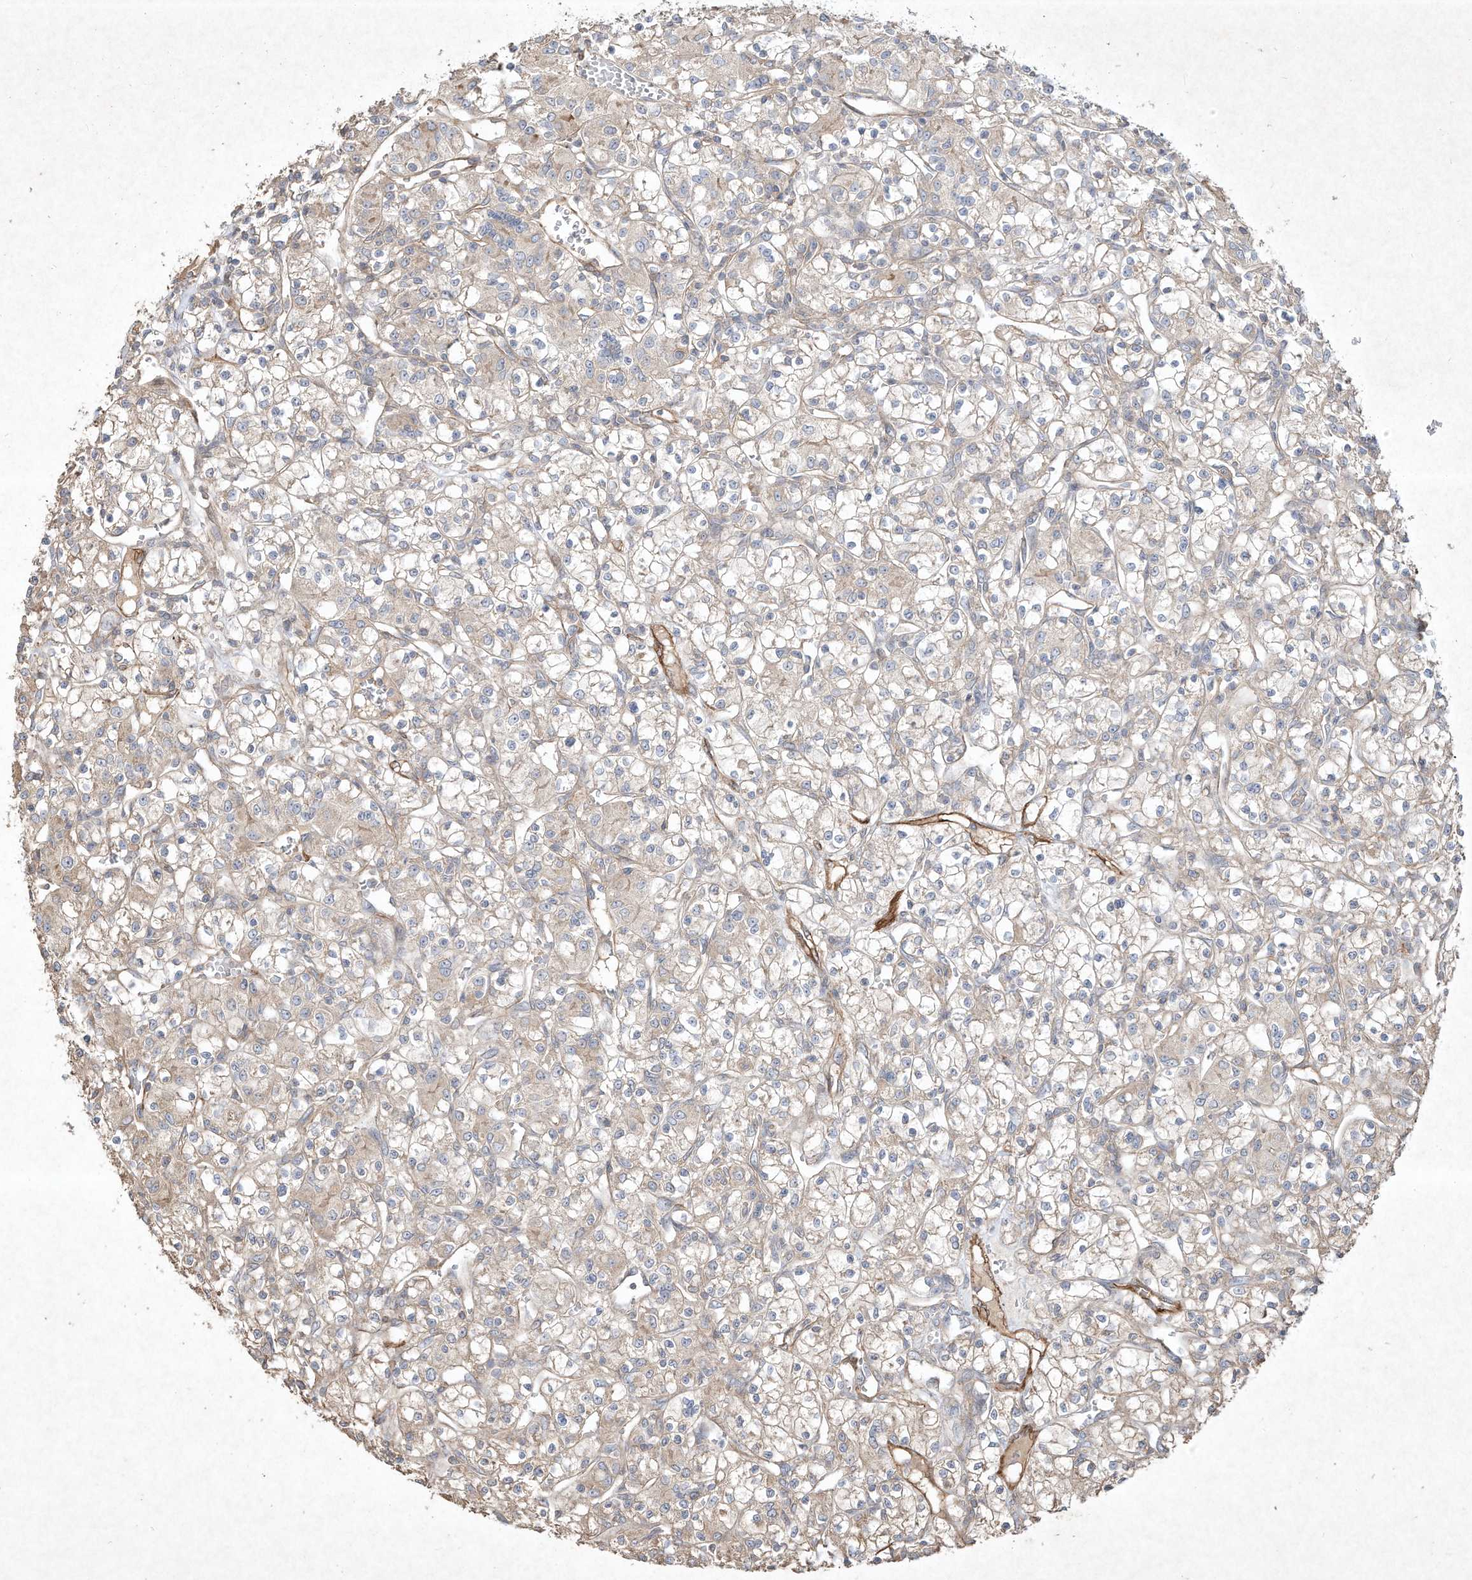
{"staining": {"intensity": "negative", "quantity": "none", "location": "none"}, "tissue": "renal cancer", "cell_type": "Tumor cells", "image_type": "cancer", "snomed": [{"axis": "morphology", "description": "Adenocarcinoma, NOS"}, {"axis": "topography", "description": "Kidney"}], "caption": "A photomicrograph of renal cancer stained for a protein displays no brown staining in tumor cells.", "gene": "HTR5A", "patient": {"sex": "female", "age": 59}}